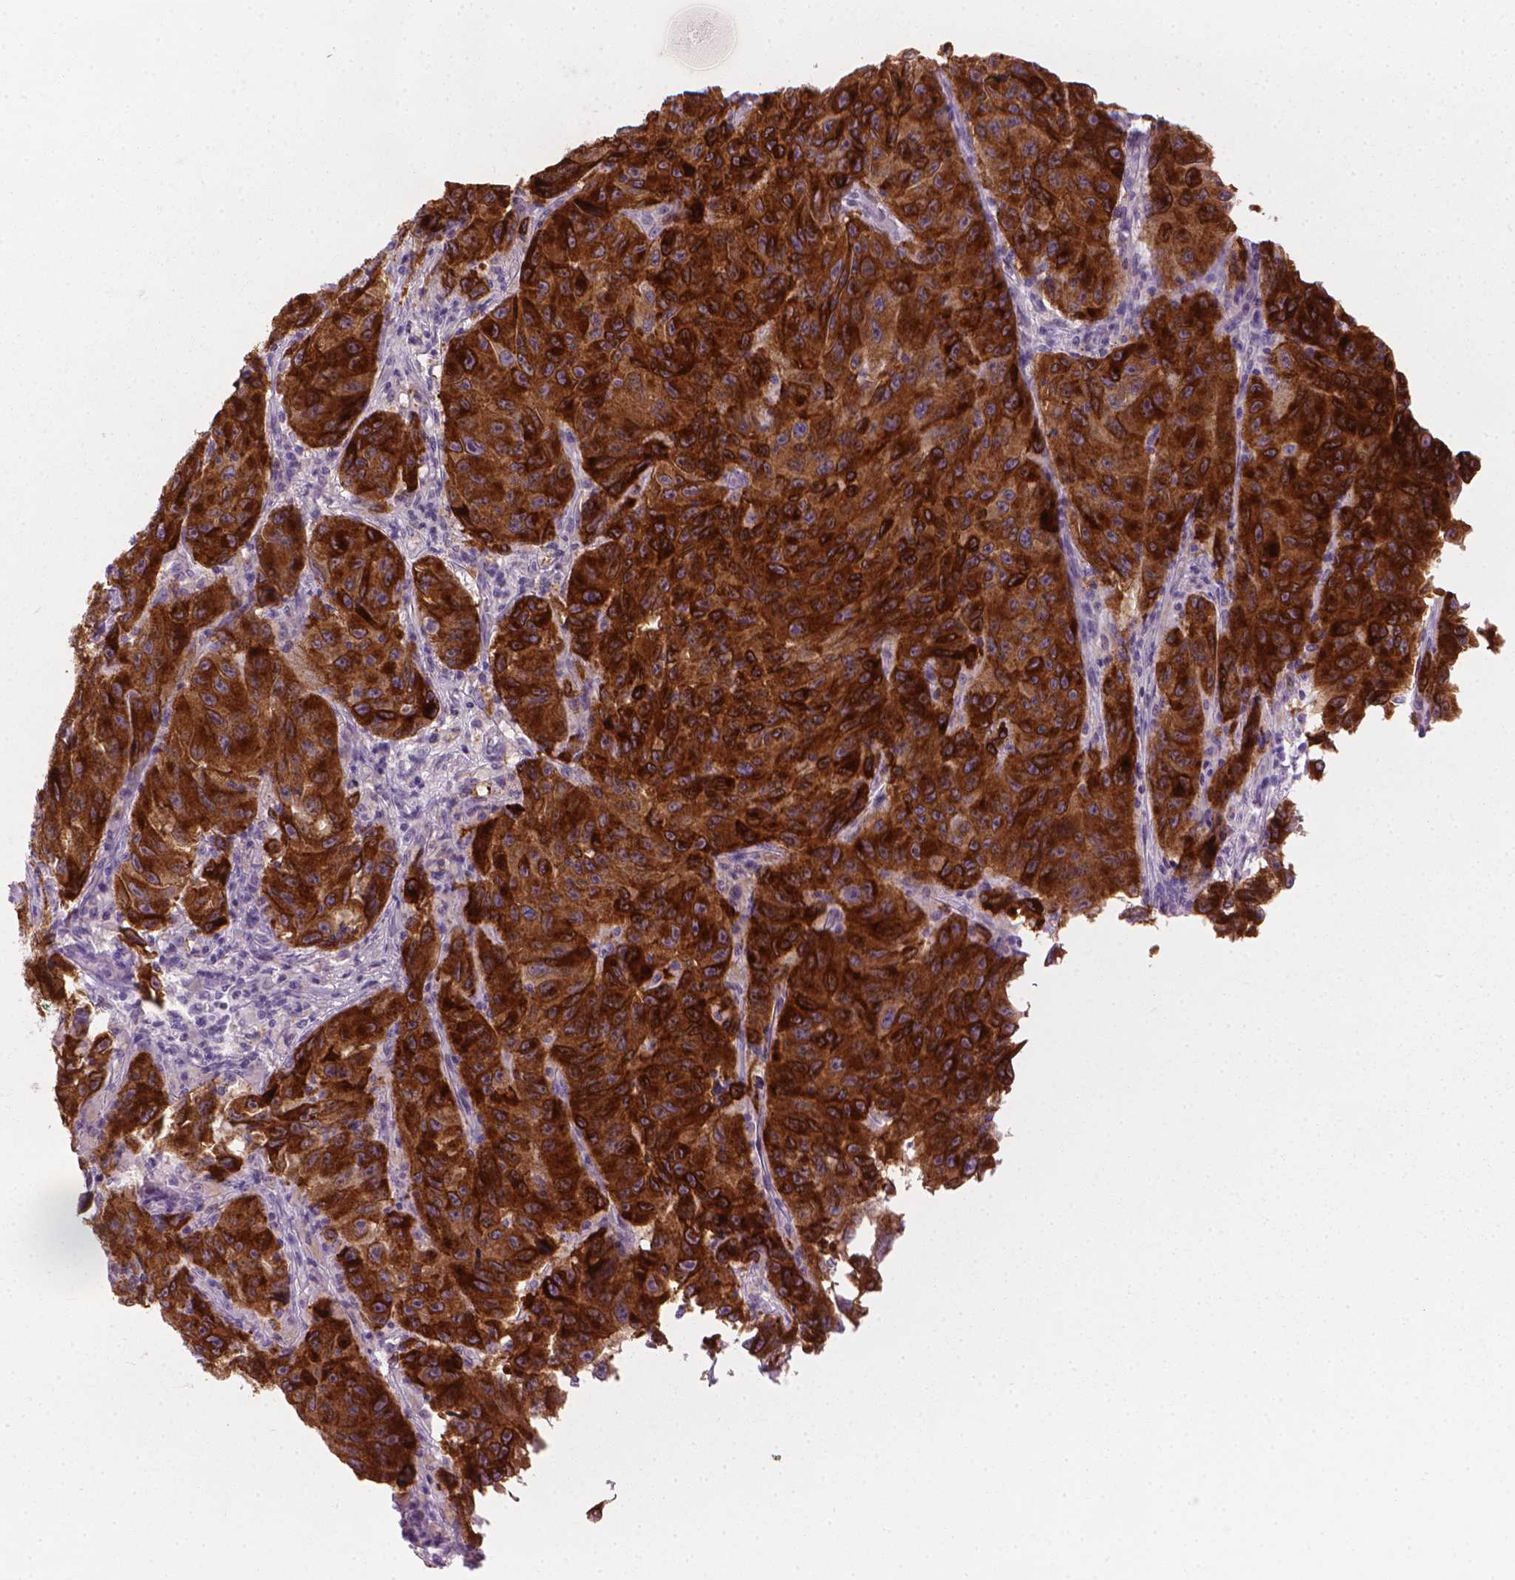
{"staining": {"intensity": "strong", "quantity": ">75%", "location": "cytoplasmic/membranous"}, "tissue": "melanoma", "cell_type": "Tumor cells", "image_type": "cancer", "snomed": [{"axis": "morphology", "description": "Malignant melanoma, NOS"}, {"axis": "topography", "description": "Vulva, labia, clitoris and Bartholin´s gland, NO"}], "caption": "Protein staining by immunohistochemistry exhibits strong cytoplasmic/membranous positivity in about >75% of tumor cells in melanoma. The protein is shown in brown color, while the nuclei are stained blue.", "gene": "MLANA", "patient": {"sex": "female", "age": 75}}